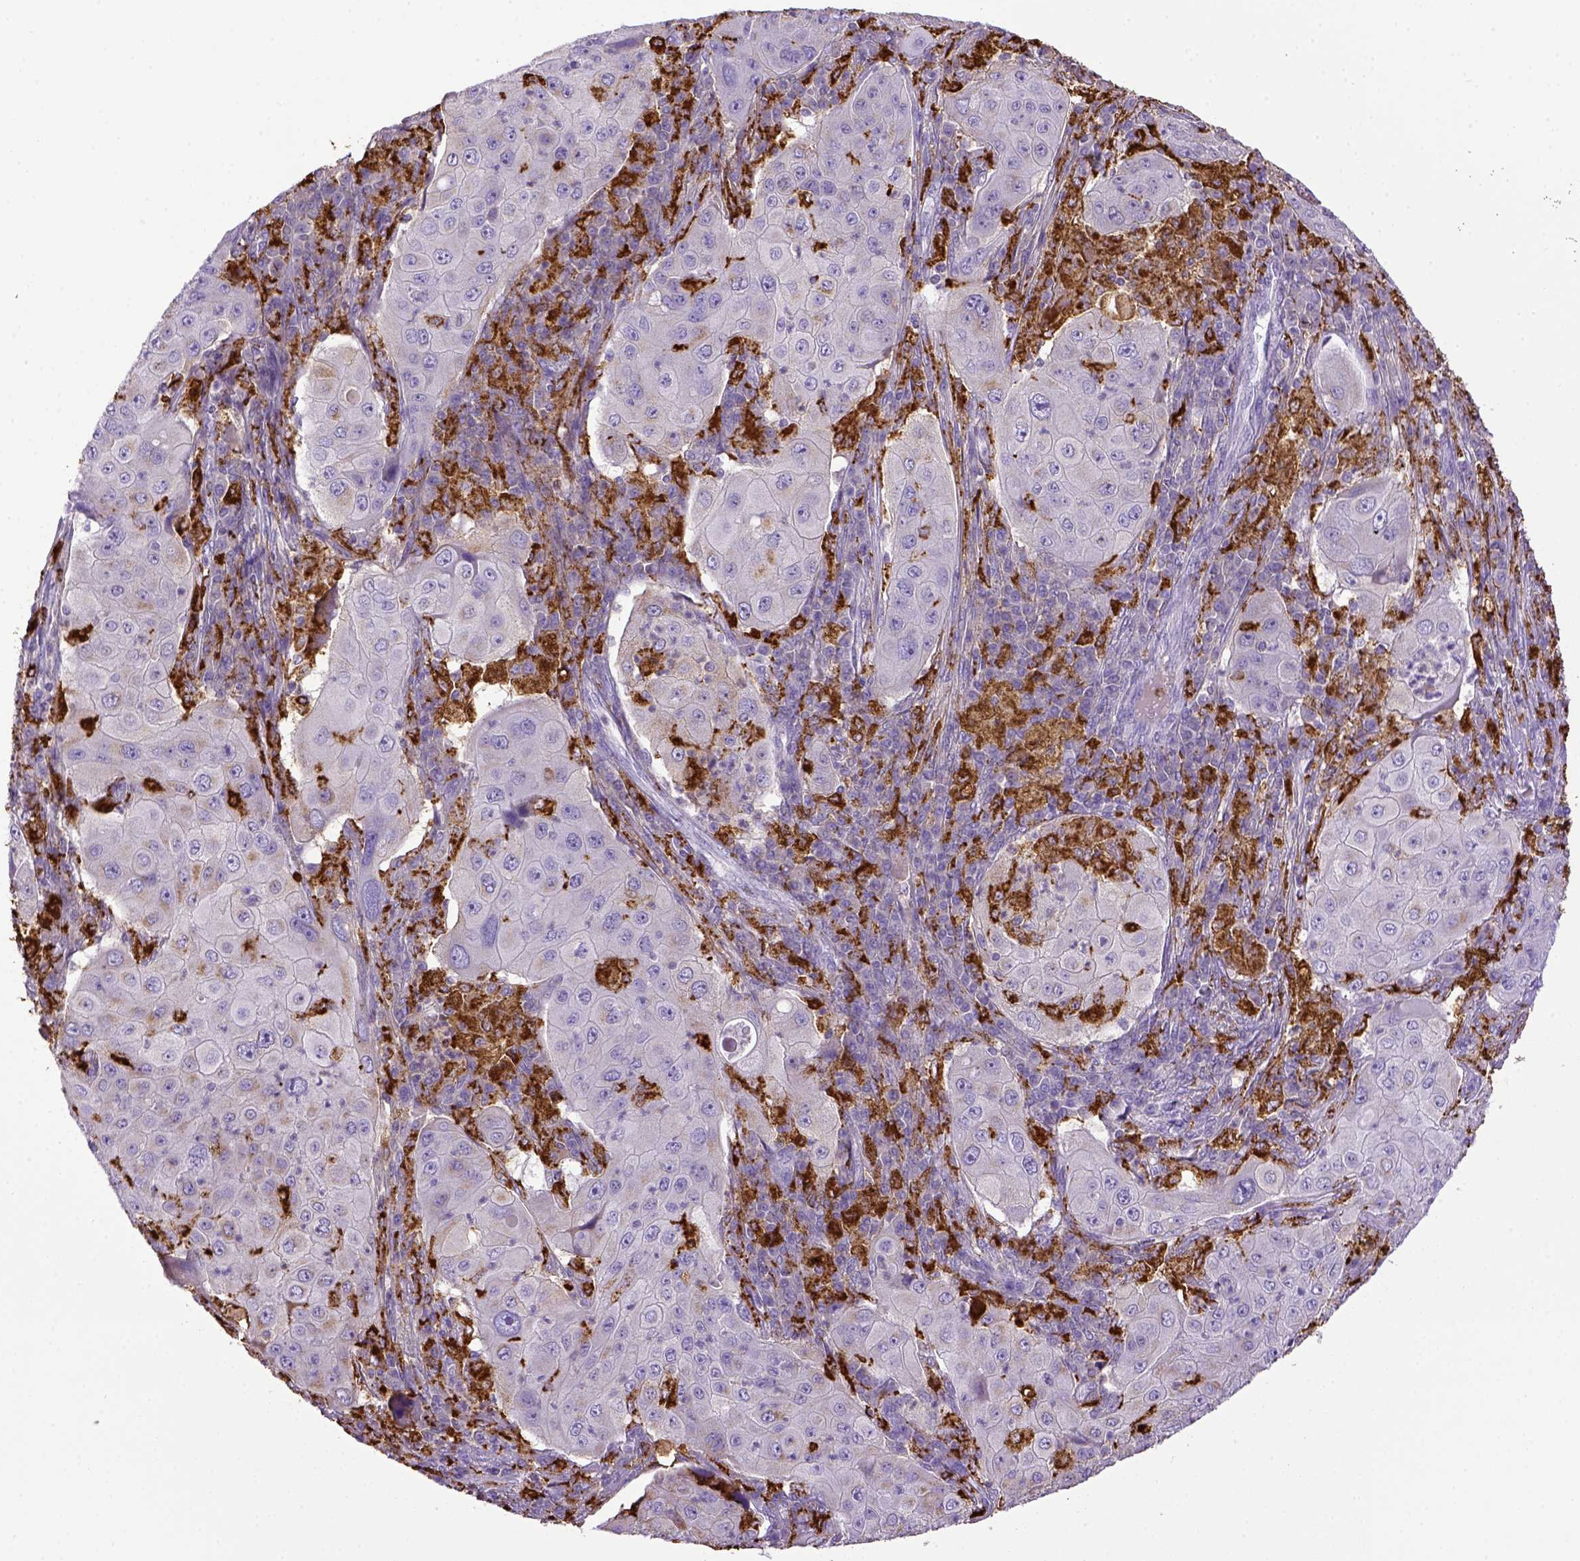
{"staining": {"intensity": "negative", "quantity": "none", "location": "none"}, "tissue": "lung cancer", "cell_type": "Tumor cells", "image_type": "cancer", "snomed": [{"axis": "morphology", "description": "Squamous cell carcinoma, NOS"}, {"axis": "topography", "description": "Lung"}], "caption": "Immunohistochemistry (IHC) image of neoplastic tissue: human lung squamous cell carcinoma stained with DAB exhibits no significant protein expression in tumor cells.", "gene": "CD68", "patient": {"sex": "female", "age": 59}}